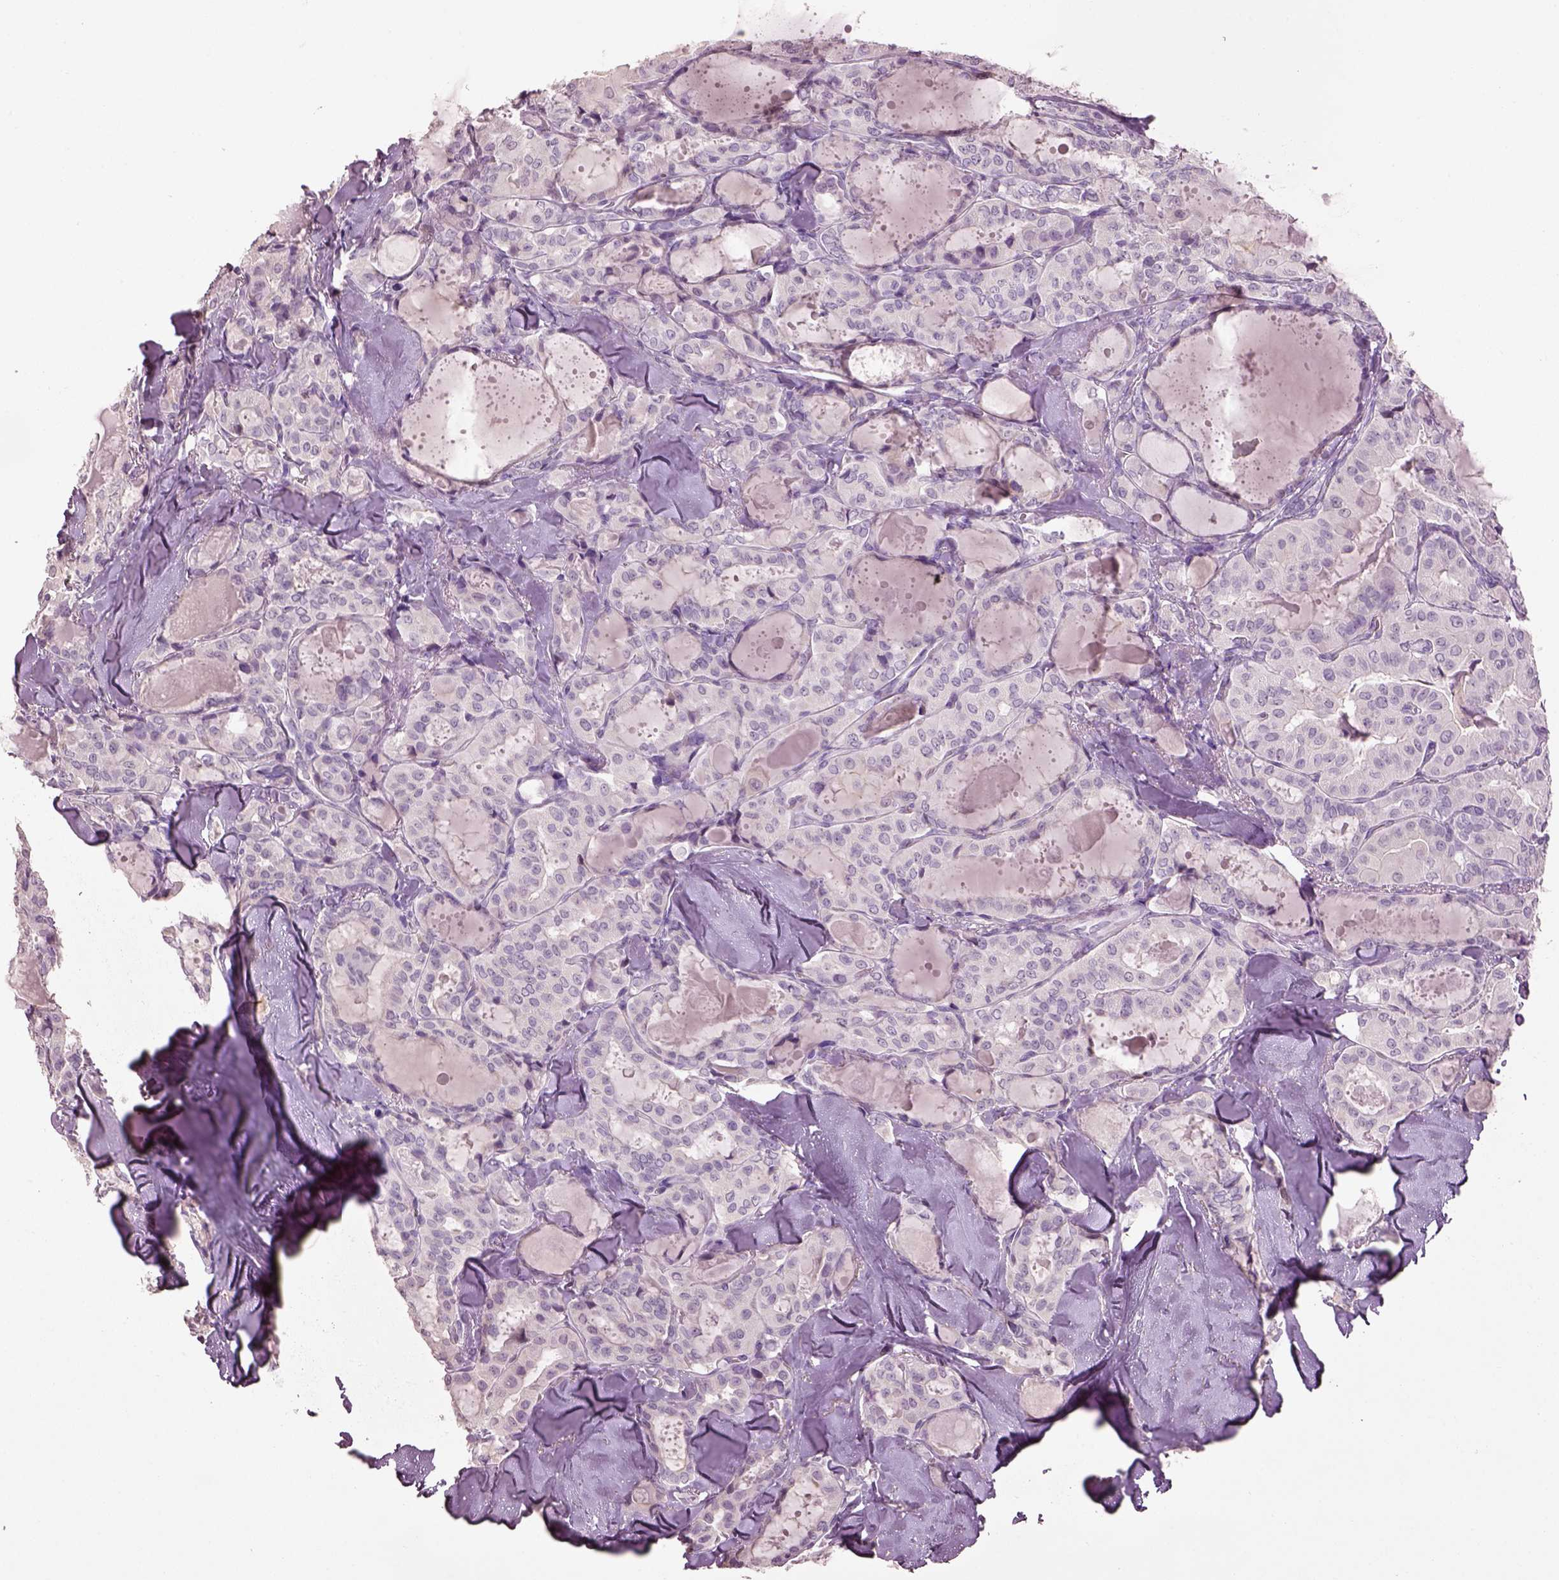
{"staining": {"intensity": "negative", "quantity": "none", "location": "none"}, "tissue": "thyroid cancer", "cell_type": "Tumor cells", "image_type": "cancer", "snomed": [{"axis": "morphology", "description": "Papillary adenocarcinoma, NOS"}, {"axis": "topography", "description": "Thyroid gland"}], "caption": "Immunohistochemistry micrograph of neoplastic tissue: human papillary adenocarcinoma (thyroid) stained with DAB (3,3'-diaminobenzidine) displays no significant protein positivity in tumor cells.", "gene": "KCNIP3", "patient": {"sex": "female", "age": 41}}